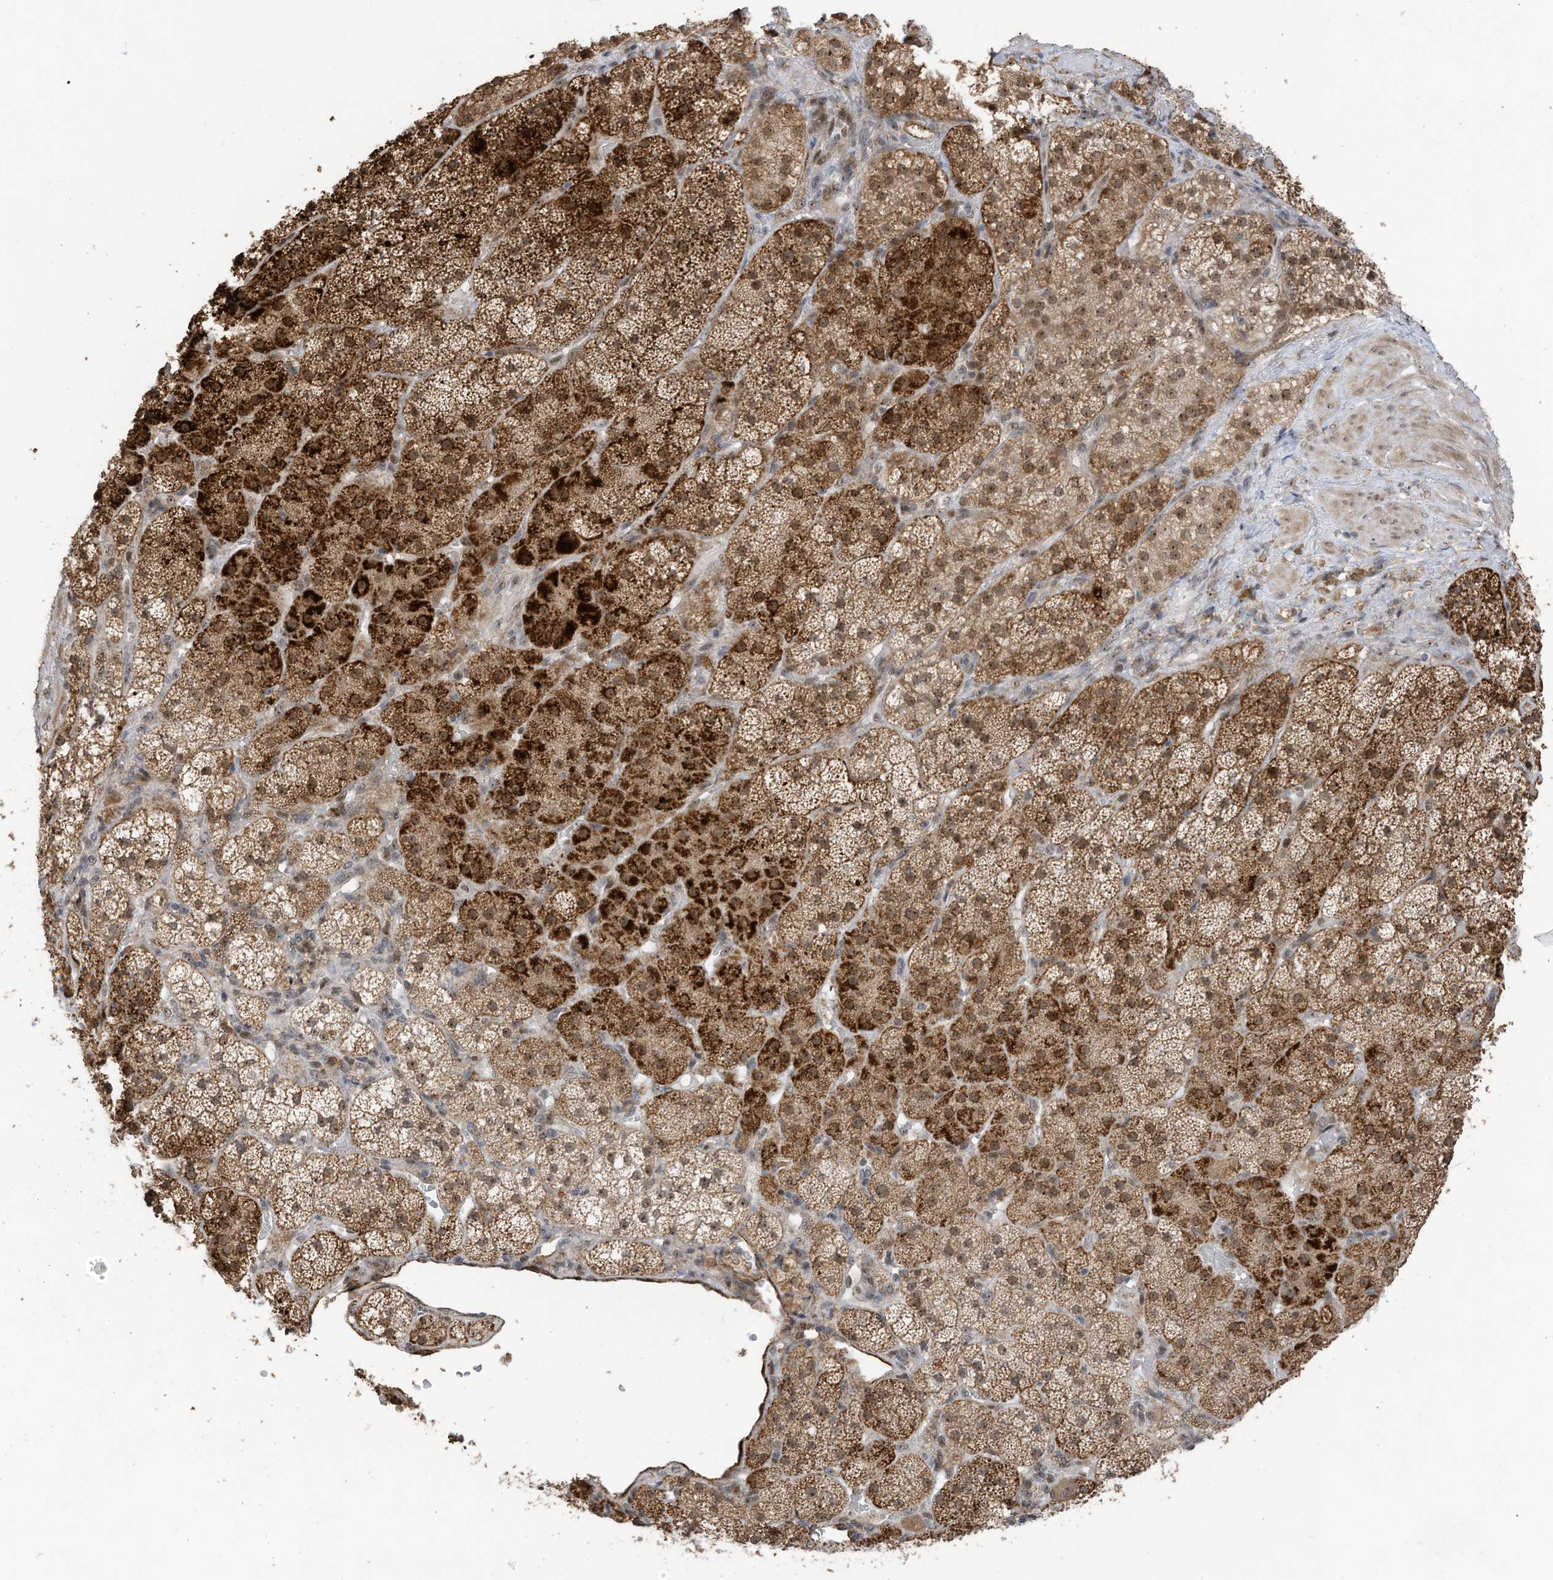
{"staining": {"intensity": "strong", "quantity": "25%-75%", "location": "cytoplasmic/membranous,nuclear"}, "tissue": "adrenal gland", "cell_type": "Glandular cells", "image_type": "normal", "snomed": [{"axis": "morphology", "description": "Normal tissue, NOS"}, {"axis": "topography", "description": "Adrenal gland"}], "caption": "An image showing strong cytoplasmic/membranous,nuclear staining in approximately 25%-75% of glandular cells in benign adrenal gland, as visualized by brown immunohistochemical staining.", "gene": "ERLEC1", "patient": {"sex": "male", "age": 57}}